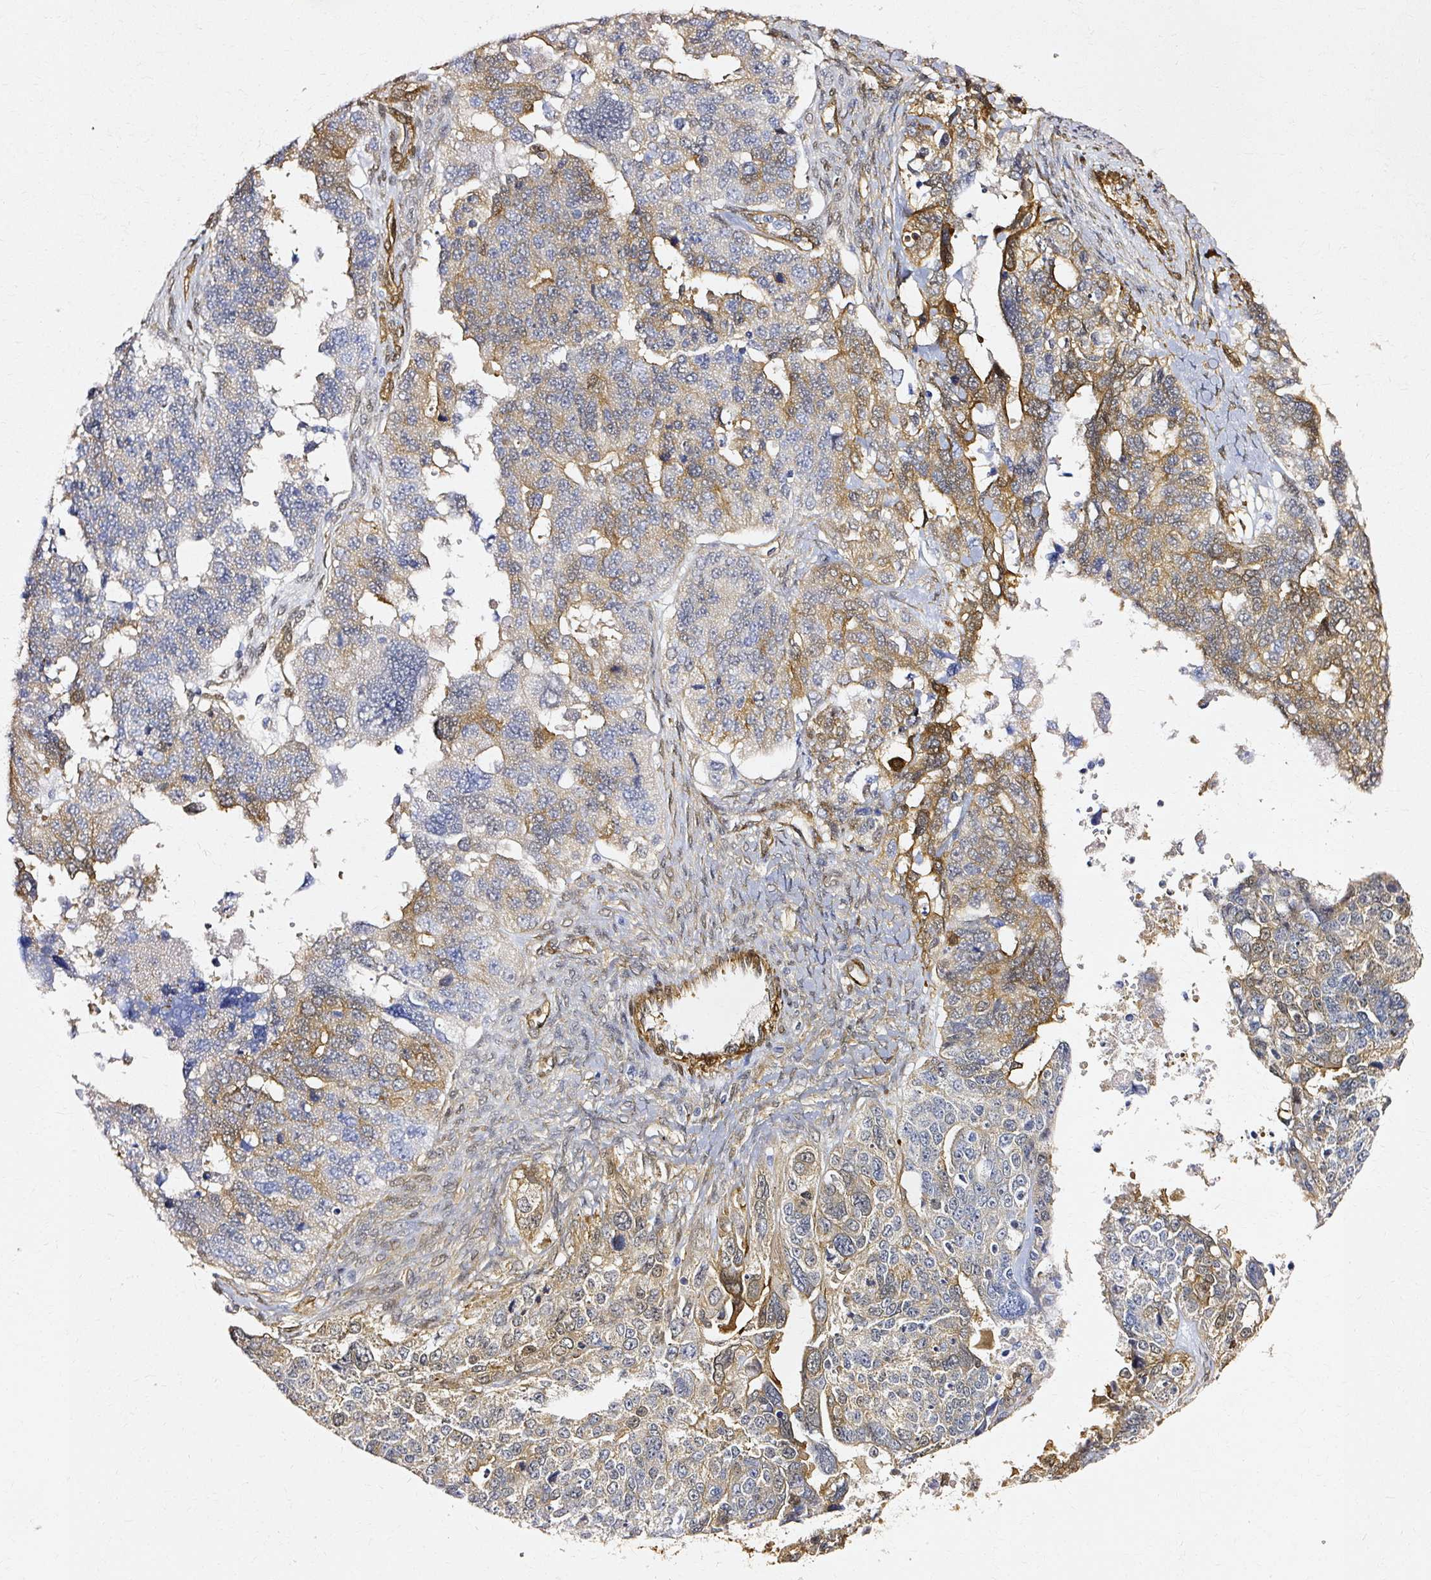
{"staining": {"intensity": "moderate", "quantity": "25%-75%", "location": "cytoplasmic/membranous"}, "tissue": "ovarian cancer", "cell_type": "Tumor cells", "image_type": "cancer", "snomed": [{"axis": "morphology", "description": "Cystadenocarcinoma, serous, NOS"}, {"axis": "topography", "description": "Ovary"}], "caption": "DAB (3,3'-diaminobenzidine) immunohistochemical staining of human ovarian cancer reveals moderate cytoplasmic/membranous protein expression in approximately 25%-75% of tumor cells.", "gene": "CNN3", "patient": {"sex": "female", "age": 76}}